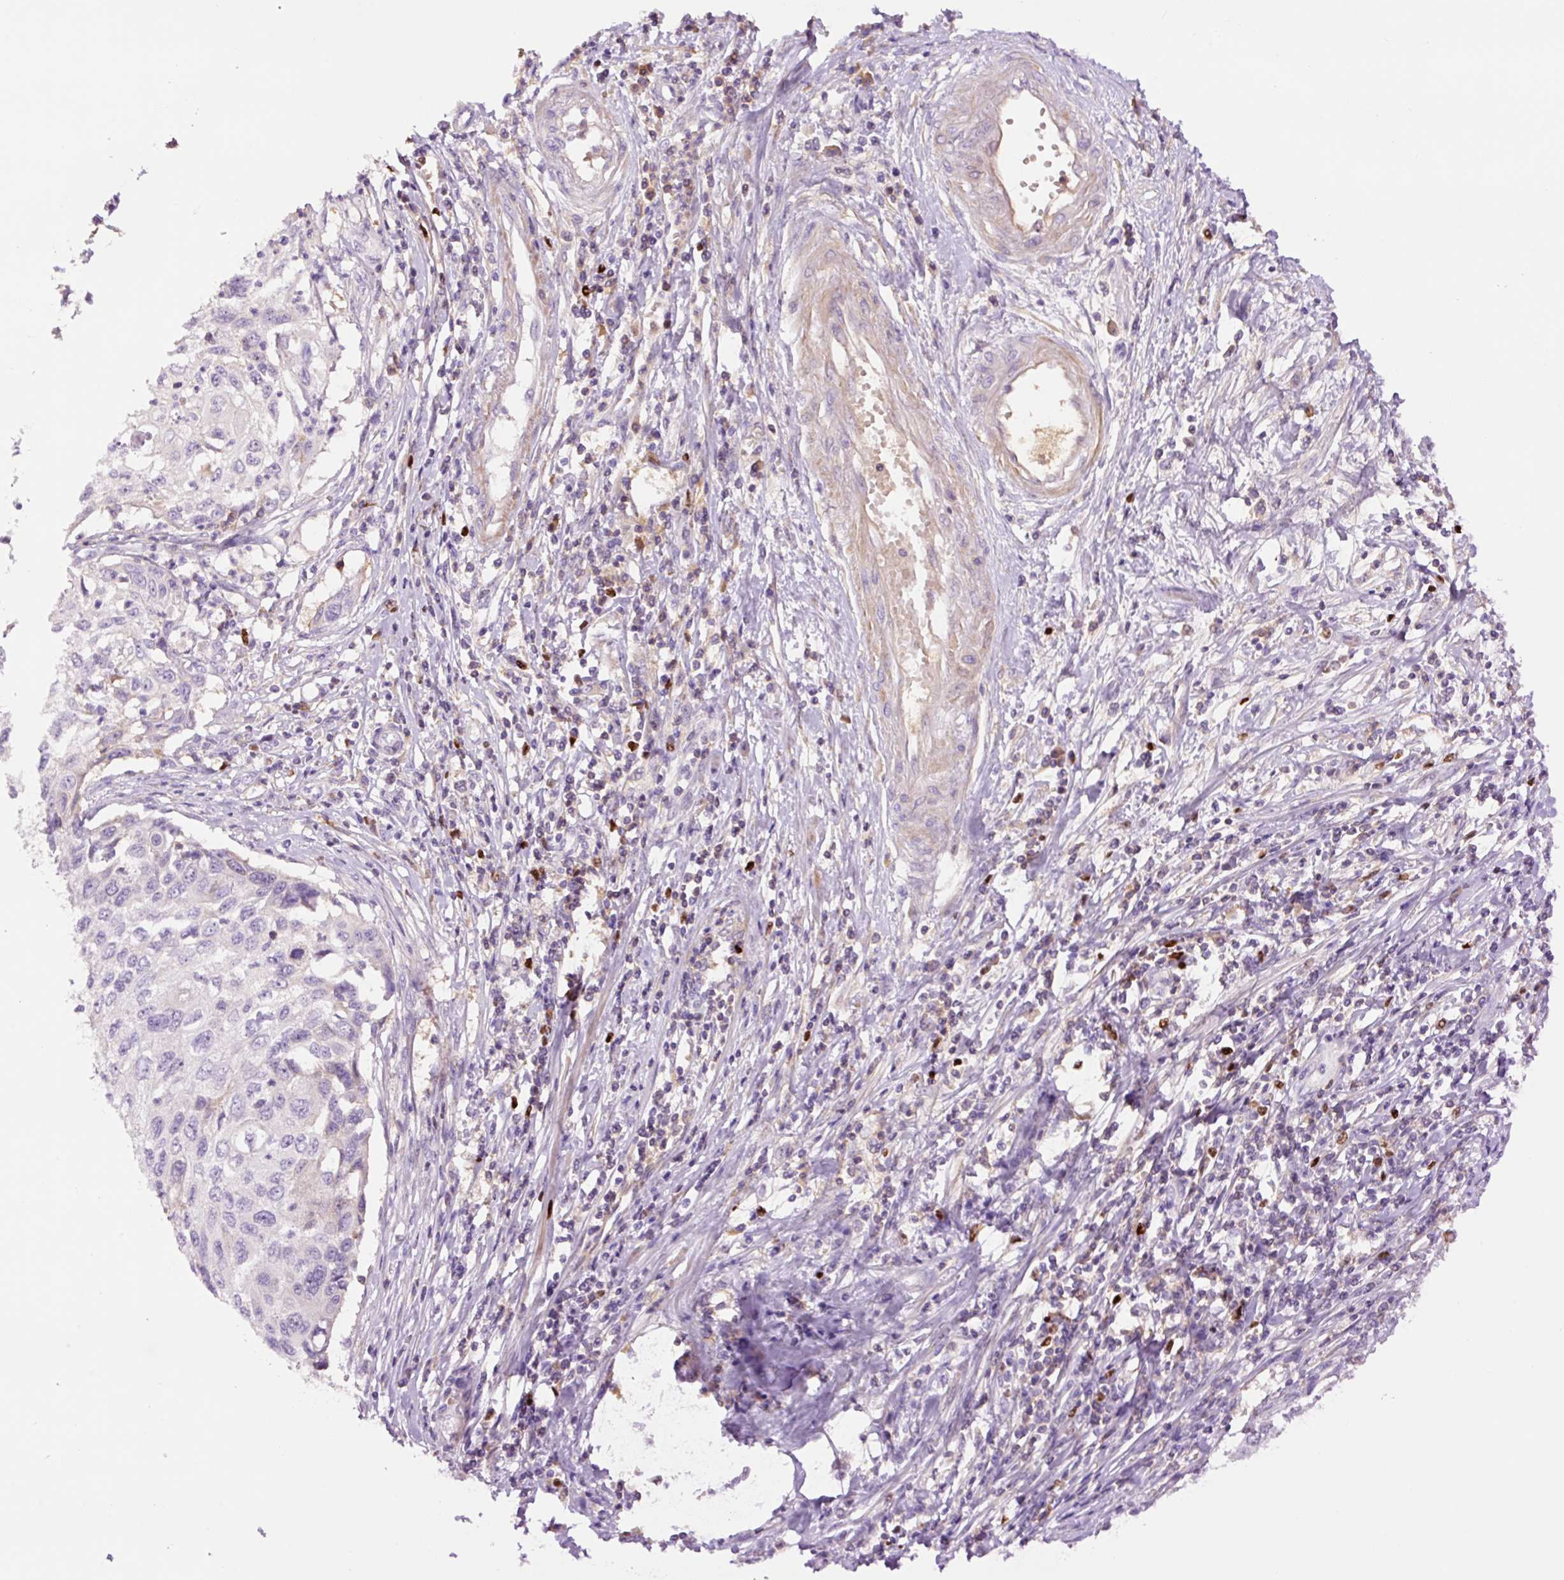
{"staining": {"intensity": "negative", "quantity": "none", "location": "none"}, "tissue": "cervical cancer", "cell_type": "Tumor cells", "image_type": "cancer", "snomed": [{"axis": "morphology", "description": "Squamous cell carcinoma, NOS"}, {"axis": "topography", "description": "Cervix"}], "caption": "Squamous cell carcinoma (cervical) was stained to show a protein in brown. There is no significant expression in tumor cells.", "gene": "DPPA4", "patient": {"sex": "female", "age": 70}}